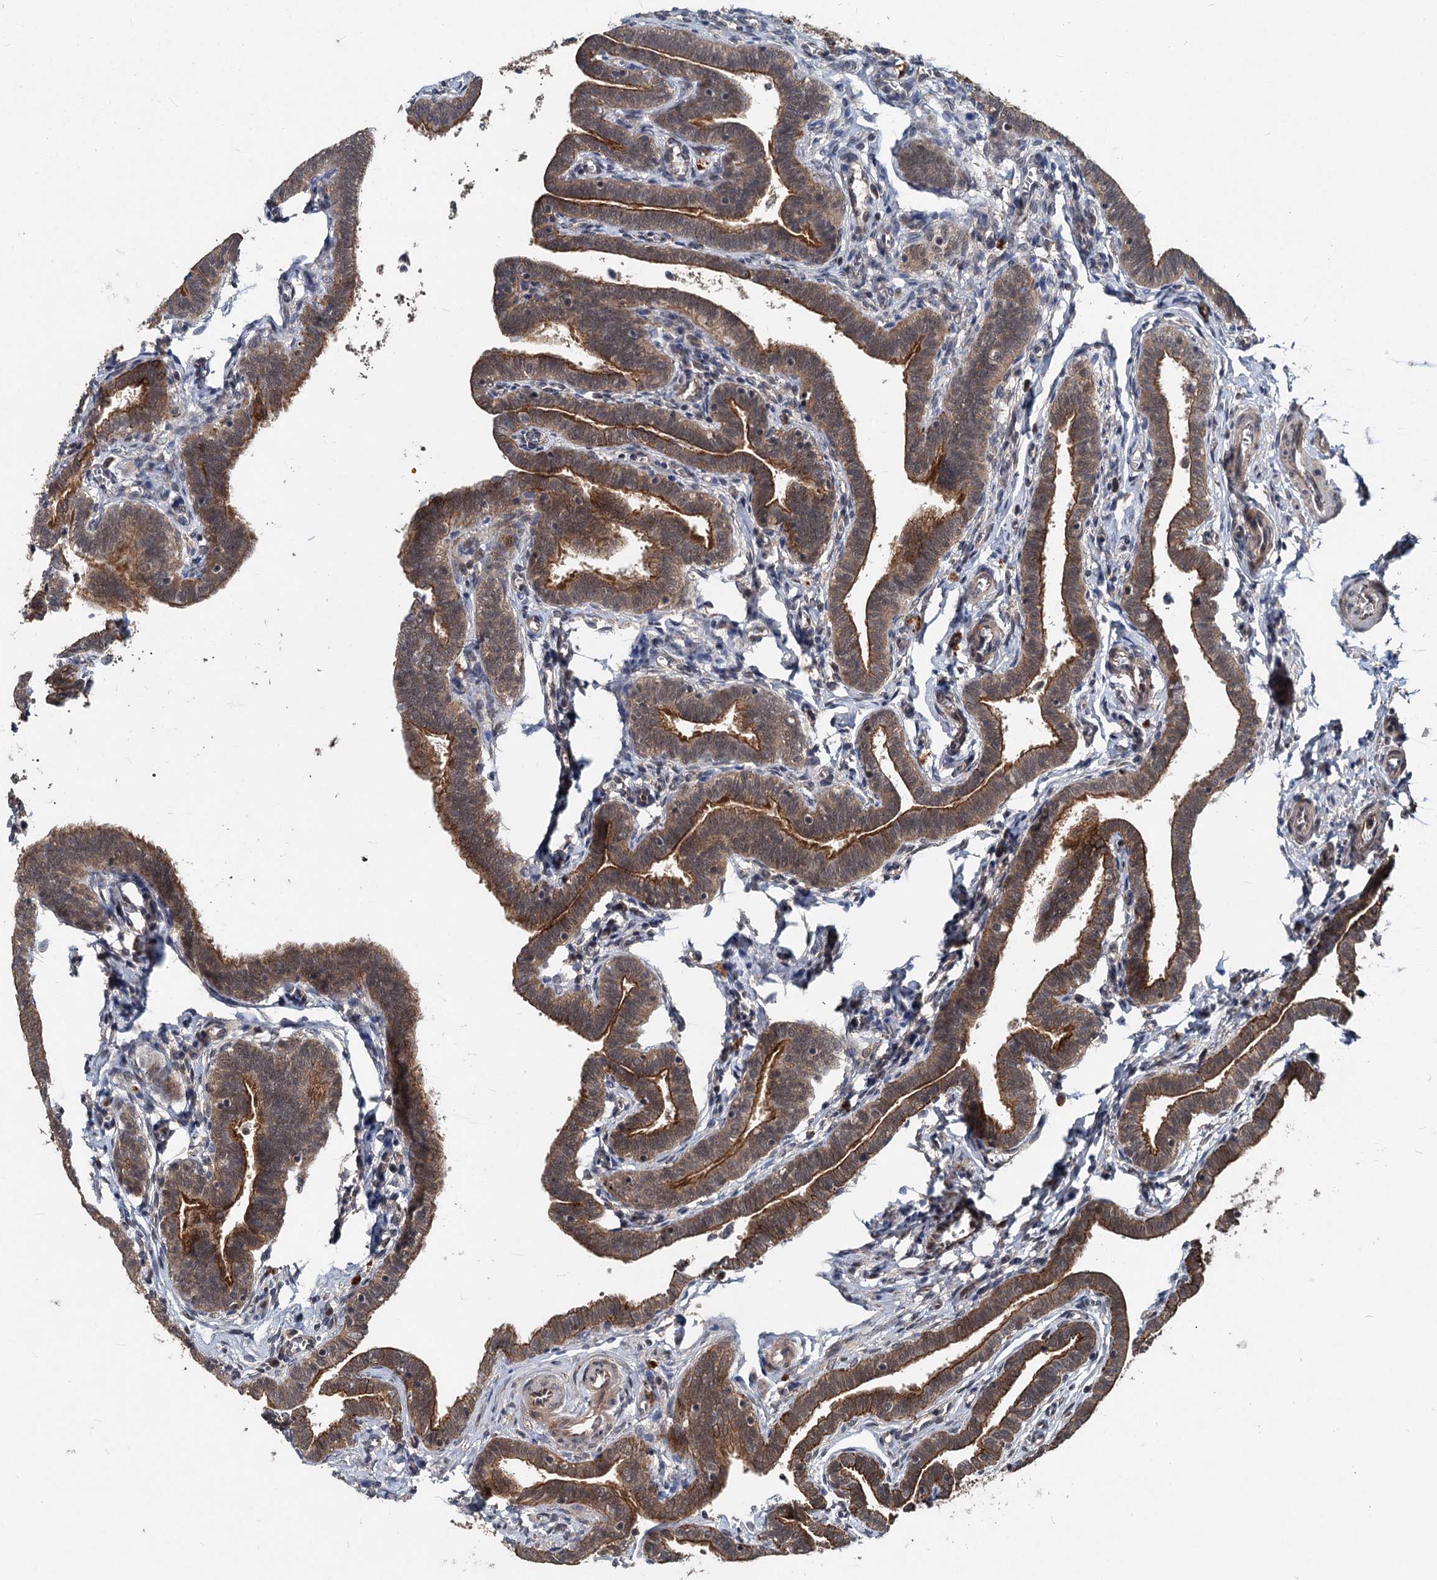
{"staining": {"intensity": "moderate", "quantity": ">75%", "location": "cytoplasmic/membranous,nuclear"}, "tissue": "fallopian tube", "cell_type": "Glandular cells", "image_type": "normal", "snomed": [{"axis": "morphology", "description": "Normal tissue, NOS"}, {"axis": "topography", "description": "Fallopian tube"}], "caption": "Protein positivity by immunohistochemistry (IHC) demonstrates moderate cytoplasmic/membranous,nuclear staining in approximately >75% of glandular cells in normal fallopian tube. The staining was performed using DAB, with brown indicating positive protein expression. Nuclei are stained blue with hematoxylin.", "gene": "RITA1", "patient": {"sex": "female", "age": 36}}